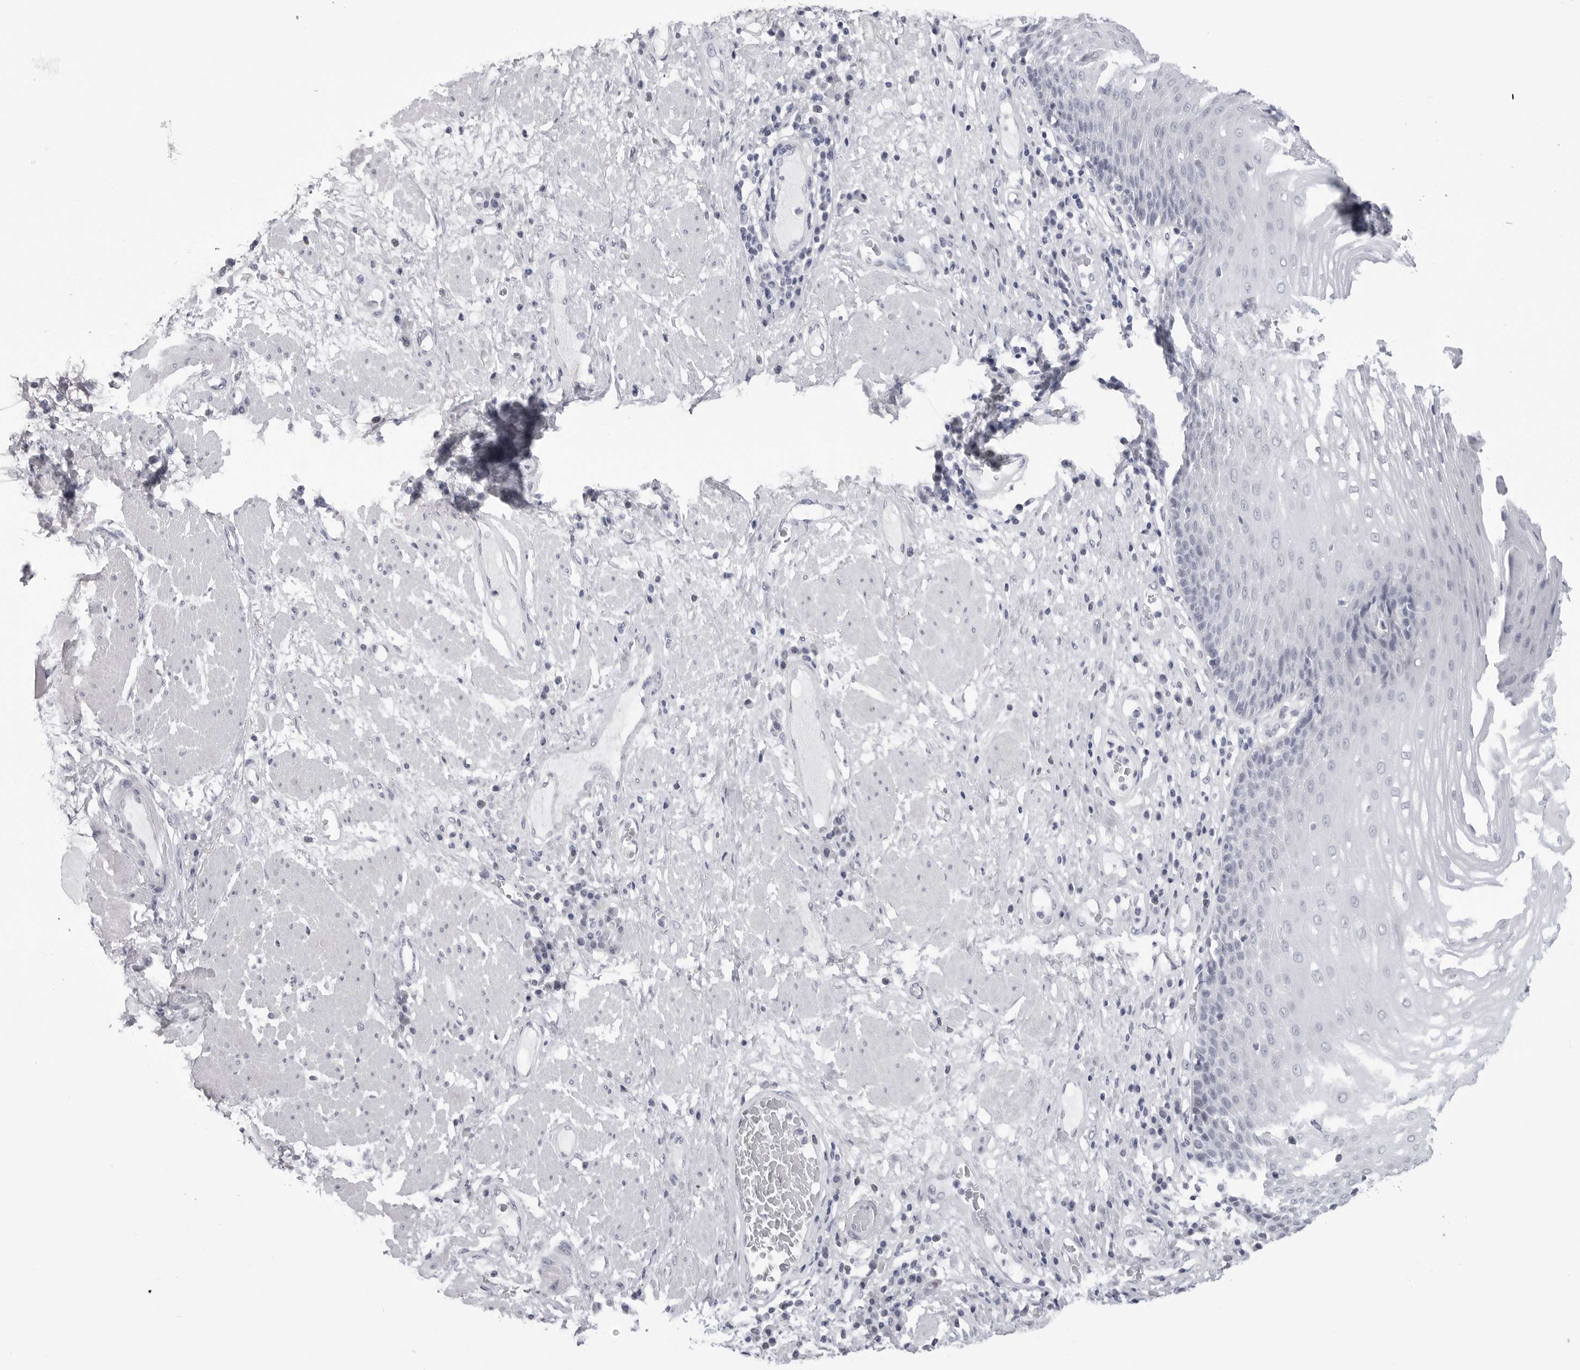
{"staining": {"intensity": "negative", "quantity": "none", "location": "none"}, "tissue": "esophagus", "cell_type": "Squamous epithelial cells", "image_type": "normal", "snomed": [{"axis": "morphology", "description": "Normal tissue, NOS"}, {"axis": "morphology", "description": "Adenocarcinoma, NOS"}, {"axis": "topography", "description": "Esophagus"}], "caption": "IHC photomicrograph of unremarkable human esophagus stained for a protein (brown), which reveals no positivity in squamous epithelial cells. (DAB IHC, high magnification).", "gene": "PGA3", "patient": {"sex": "male", "age": 62}}